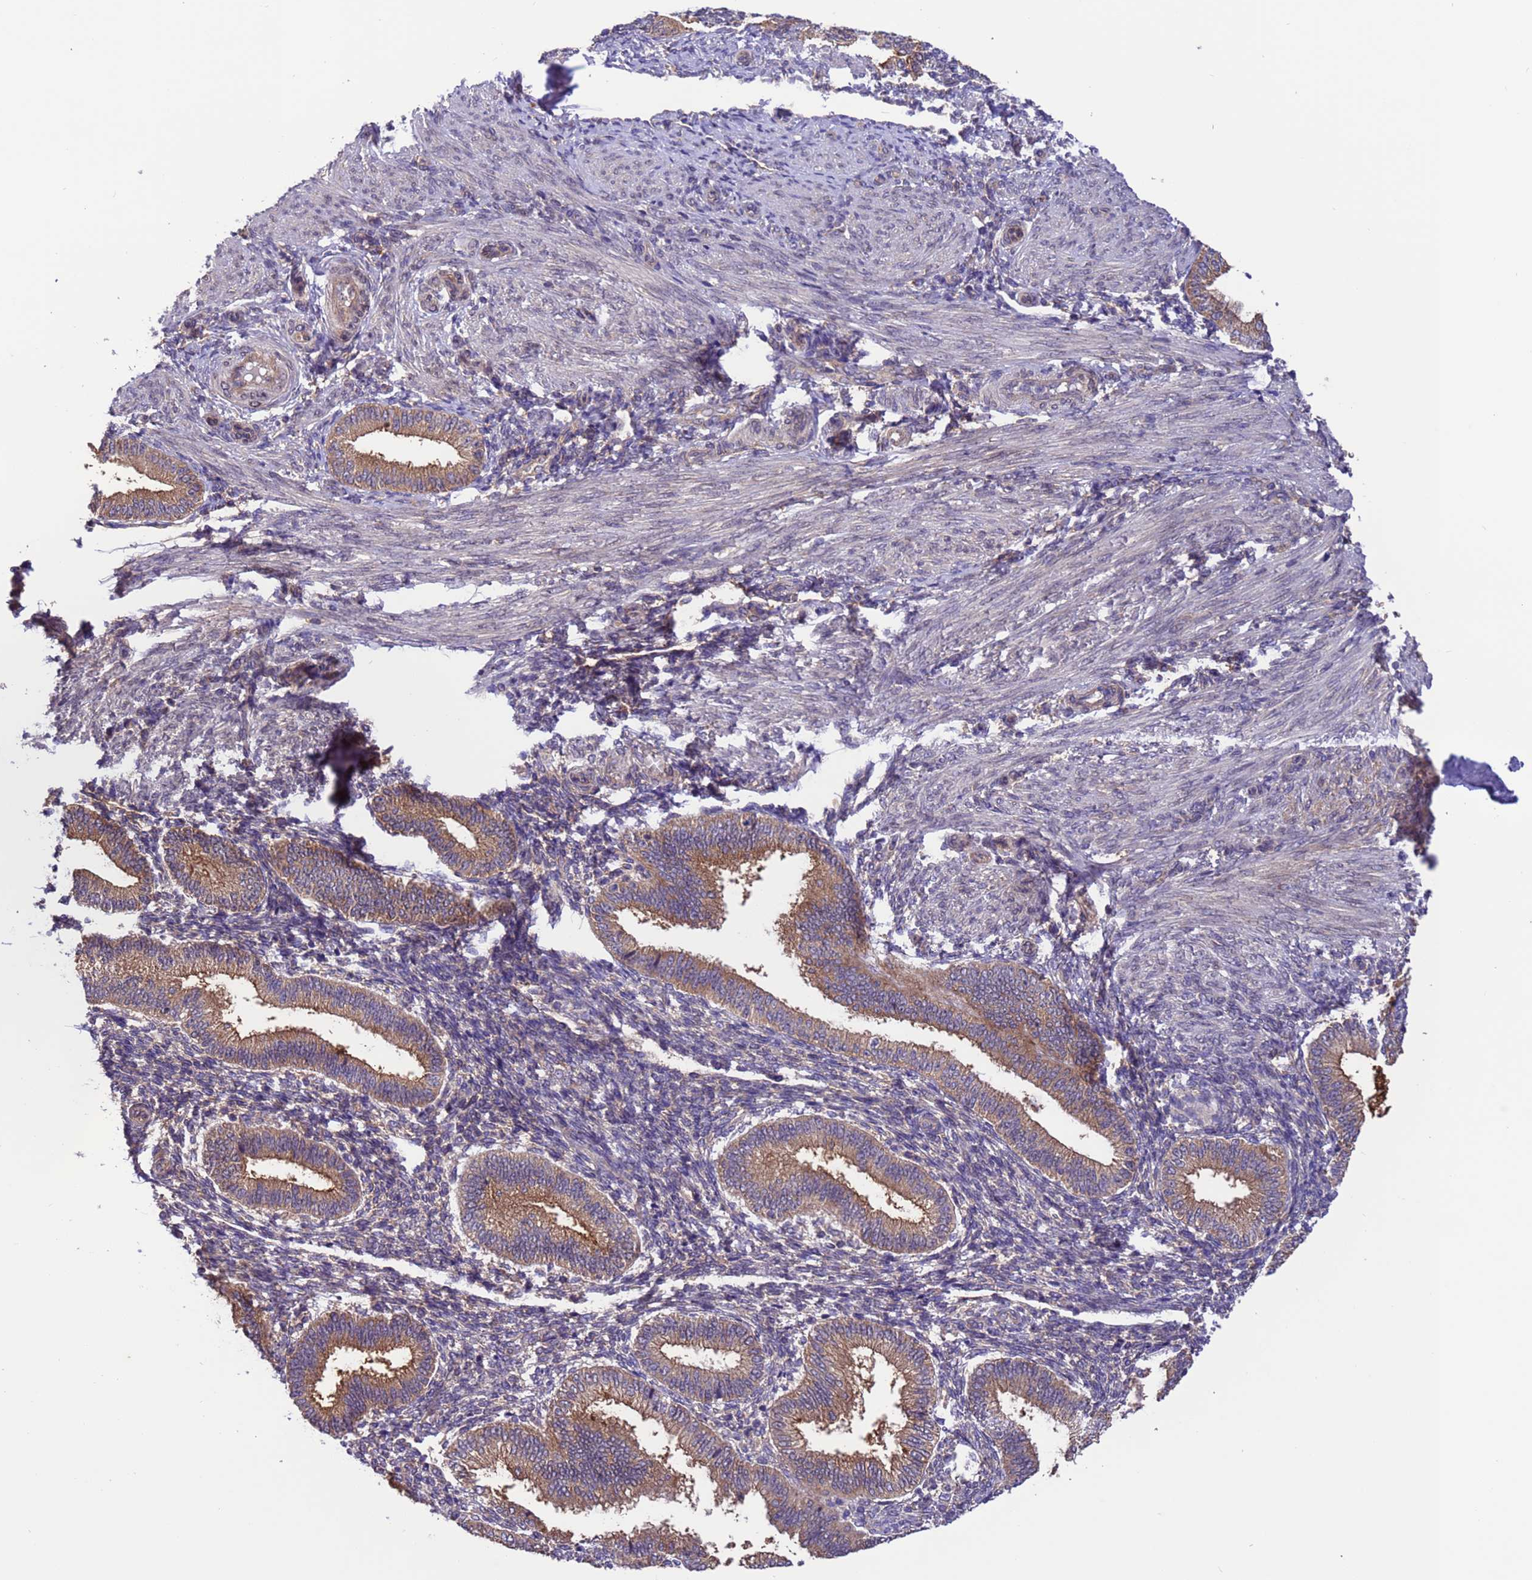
{"staining": {"intensity": "weak", "quantity": "<25%", "location": "cytoplasmic/membranous"}, "tissue": "endometrium", "cell_type": "Cells in endometrial stroma", "image_type": "normal", "snomed": [{"axis": "morphology", "description": "Normal tissue, NOS"}, {"axis": "topography", "description": "Endometrium"}], "caption": "The histopathology image demonstrates no staining of cells in endometrial stroma in normal endometrium. (DAB immunohistochemistry (IHC) visualized using brightfield microscopy, high magnification).", "gene": "ARHGAP12", "patient": {"sex": "female", "age": 39}}